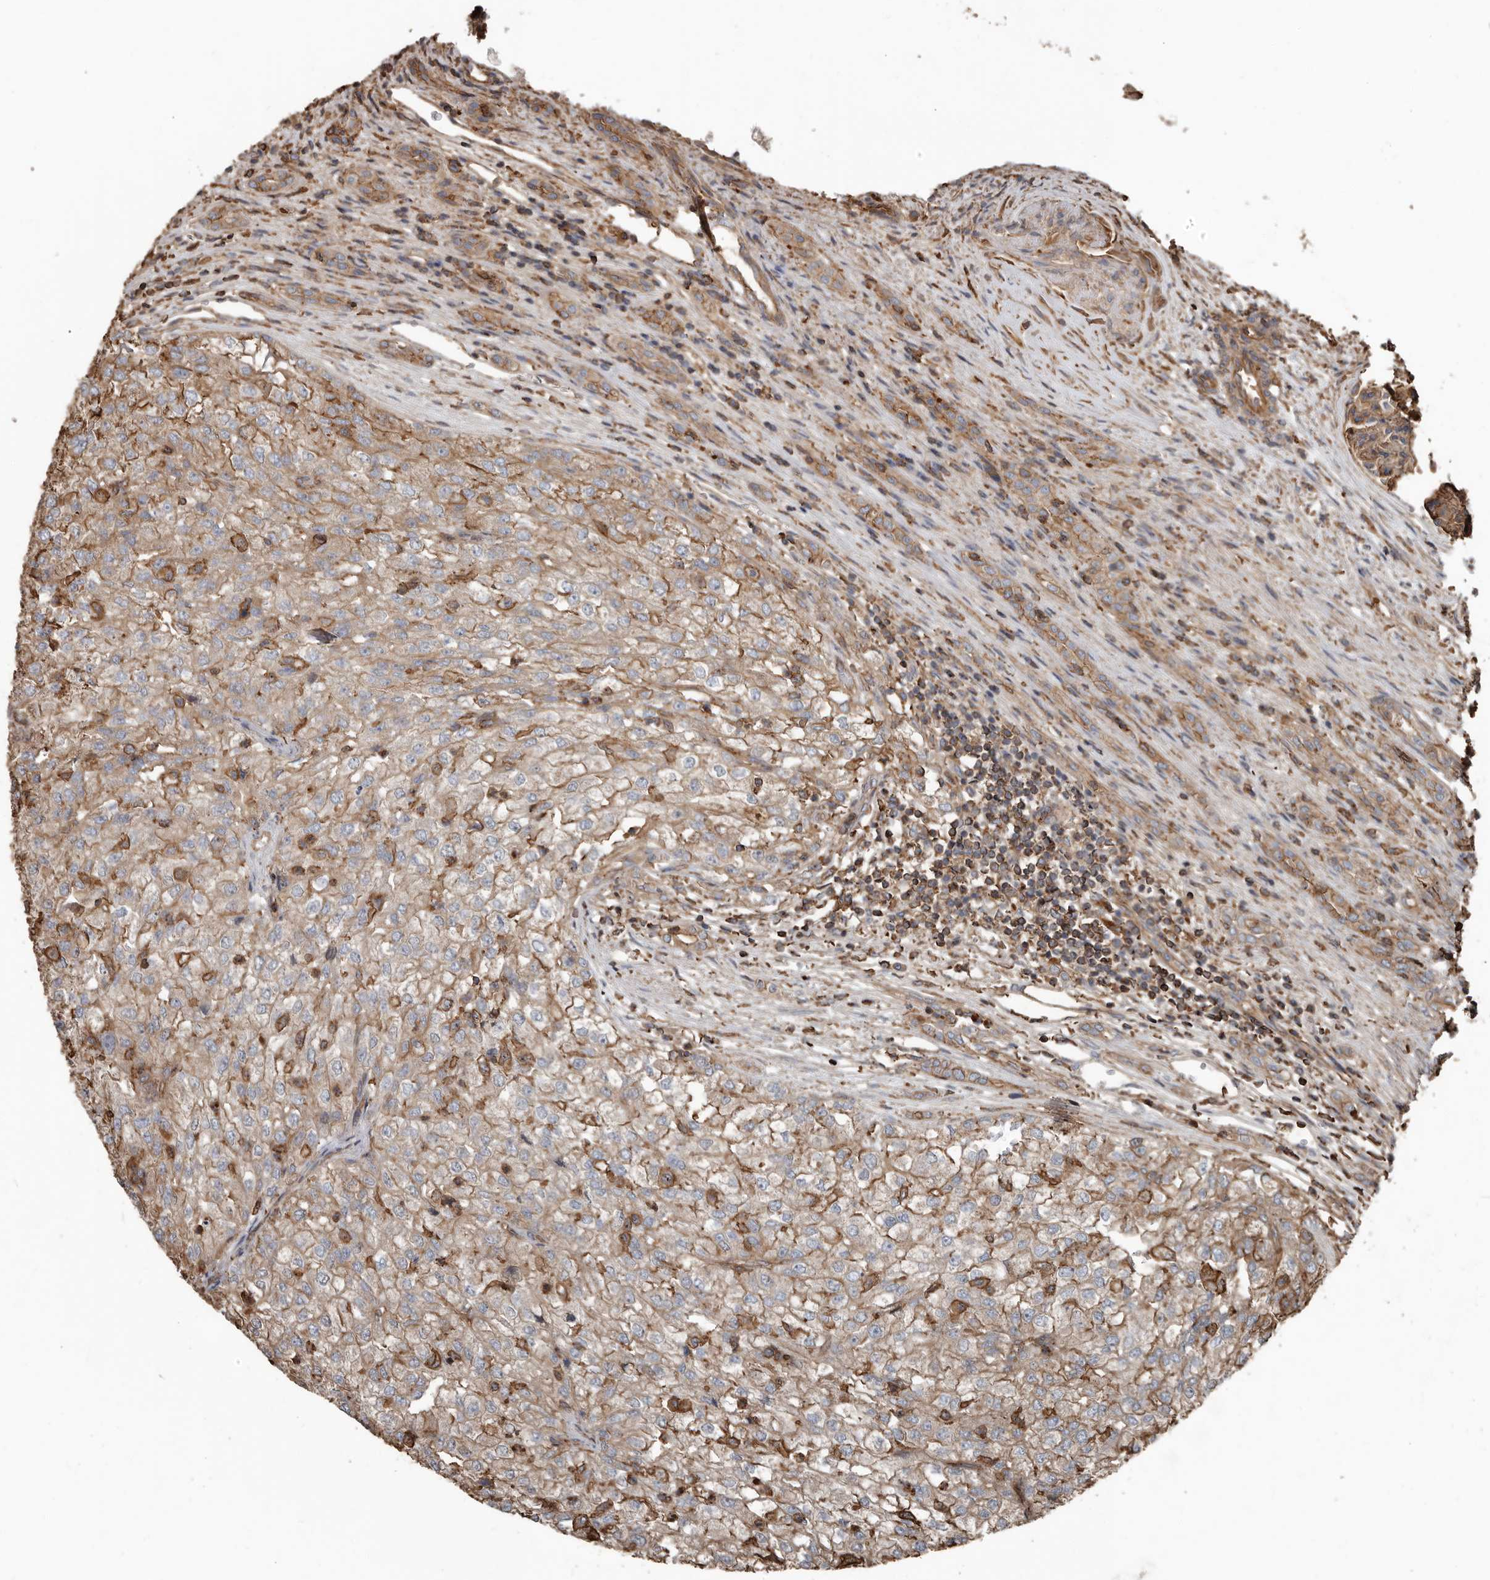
{"staining": {"intensity": "moderate", "quantity": "25%-75%", "location": "cytoplasmic/membranous"}, "tissue": "renal cancer", "cell_type": "Tumor cells", "image_type": "cancer", "snomed": [{"axis": "morphology", "description": "Adenocarcinoma, NOS"}, {"axis": "topography", "description": "Kidney"}], "caption": "Brown immunohistochemical staining in human renal cancer demonstrates moderate cytoplasmic/membranous positivity in approximately 25%-75% of tumor cells. The staining was performed using DAB to visualize the protein expression in brown, while the nuclei were stained in blue with hematoxylin (Magnification: 20x).", "gene": "DENND6B", "patient": {"sex": "female", "age": 54}}